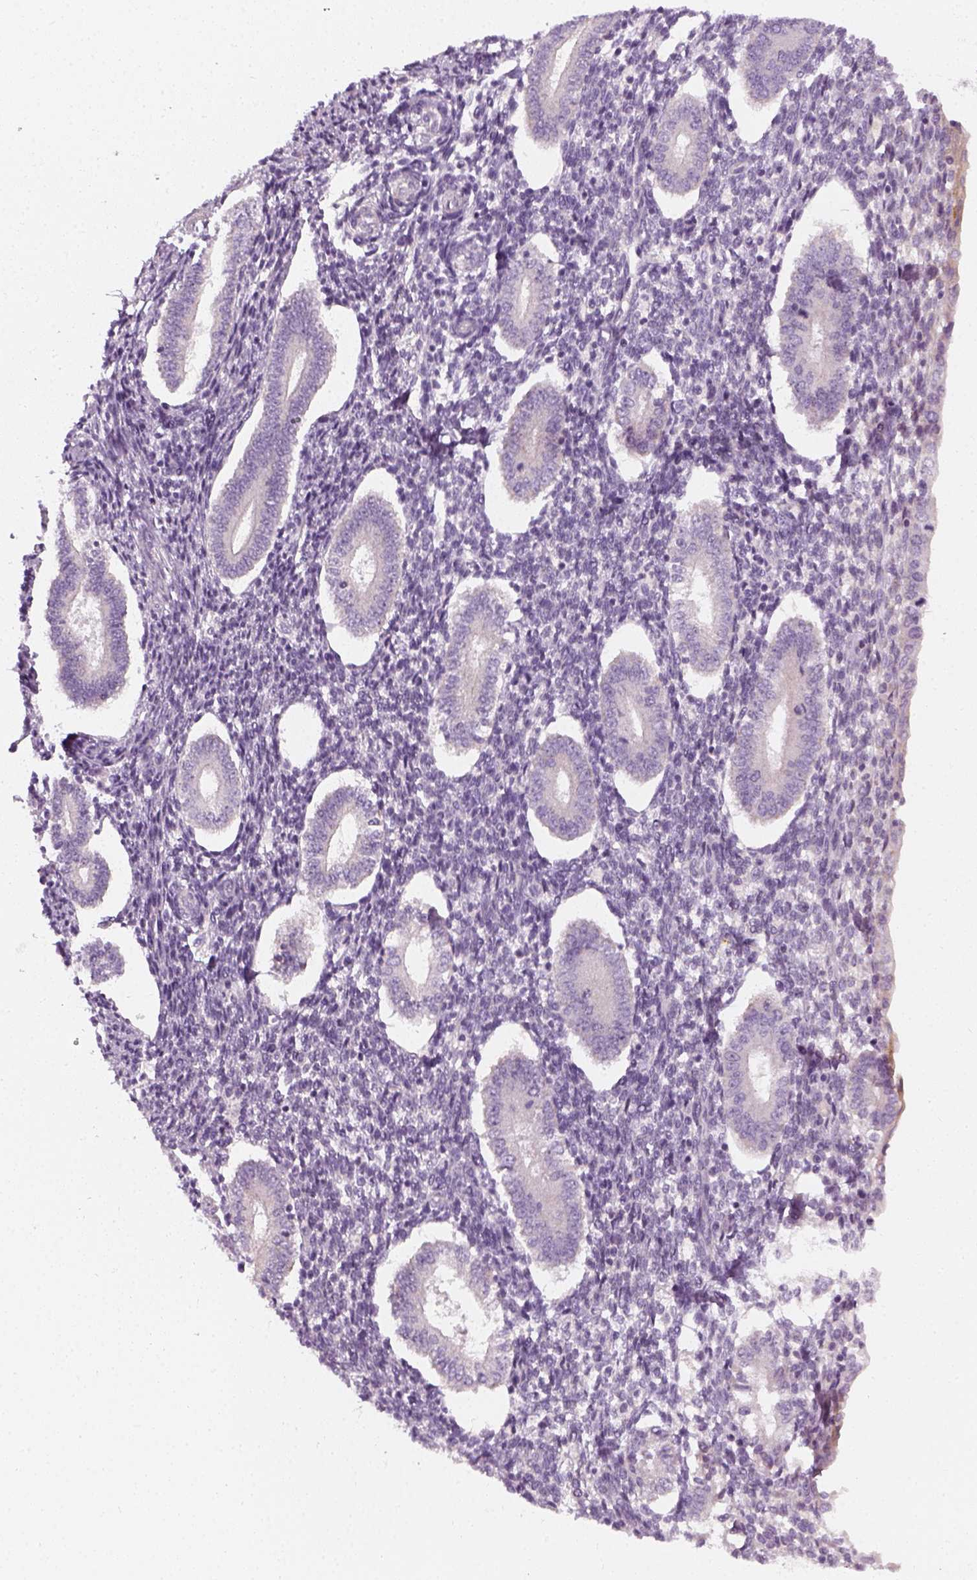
{"staining": {"intensity": "negative", "quantity": "none", "location": "none"}, "tissue": "endometrium", "cell_type": "Cells in endometrial stroma", "image_type": "normal", "snomed": [{"axis": "morphology", "description": "Normal tissue, NOS"}, {"axis": "topography", "description": "Endometrium"}], "caption": "Benign endometrium was stained to show a protein in brown. There is no significant expression in cells in endometrial stroma. (DAB immunohistochemistry (IHC) with hematoxylin counter stain).", "gene": "PRAME", "patient": {"sex": "female", "age": 40}}